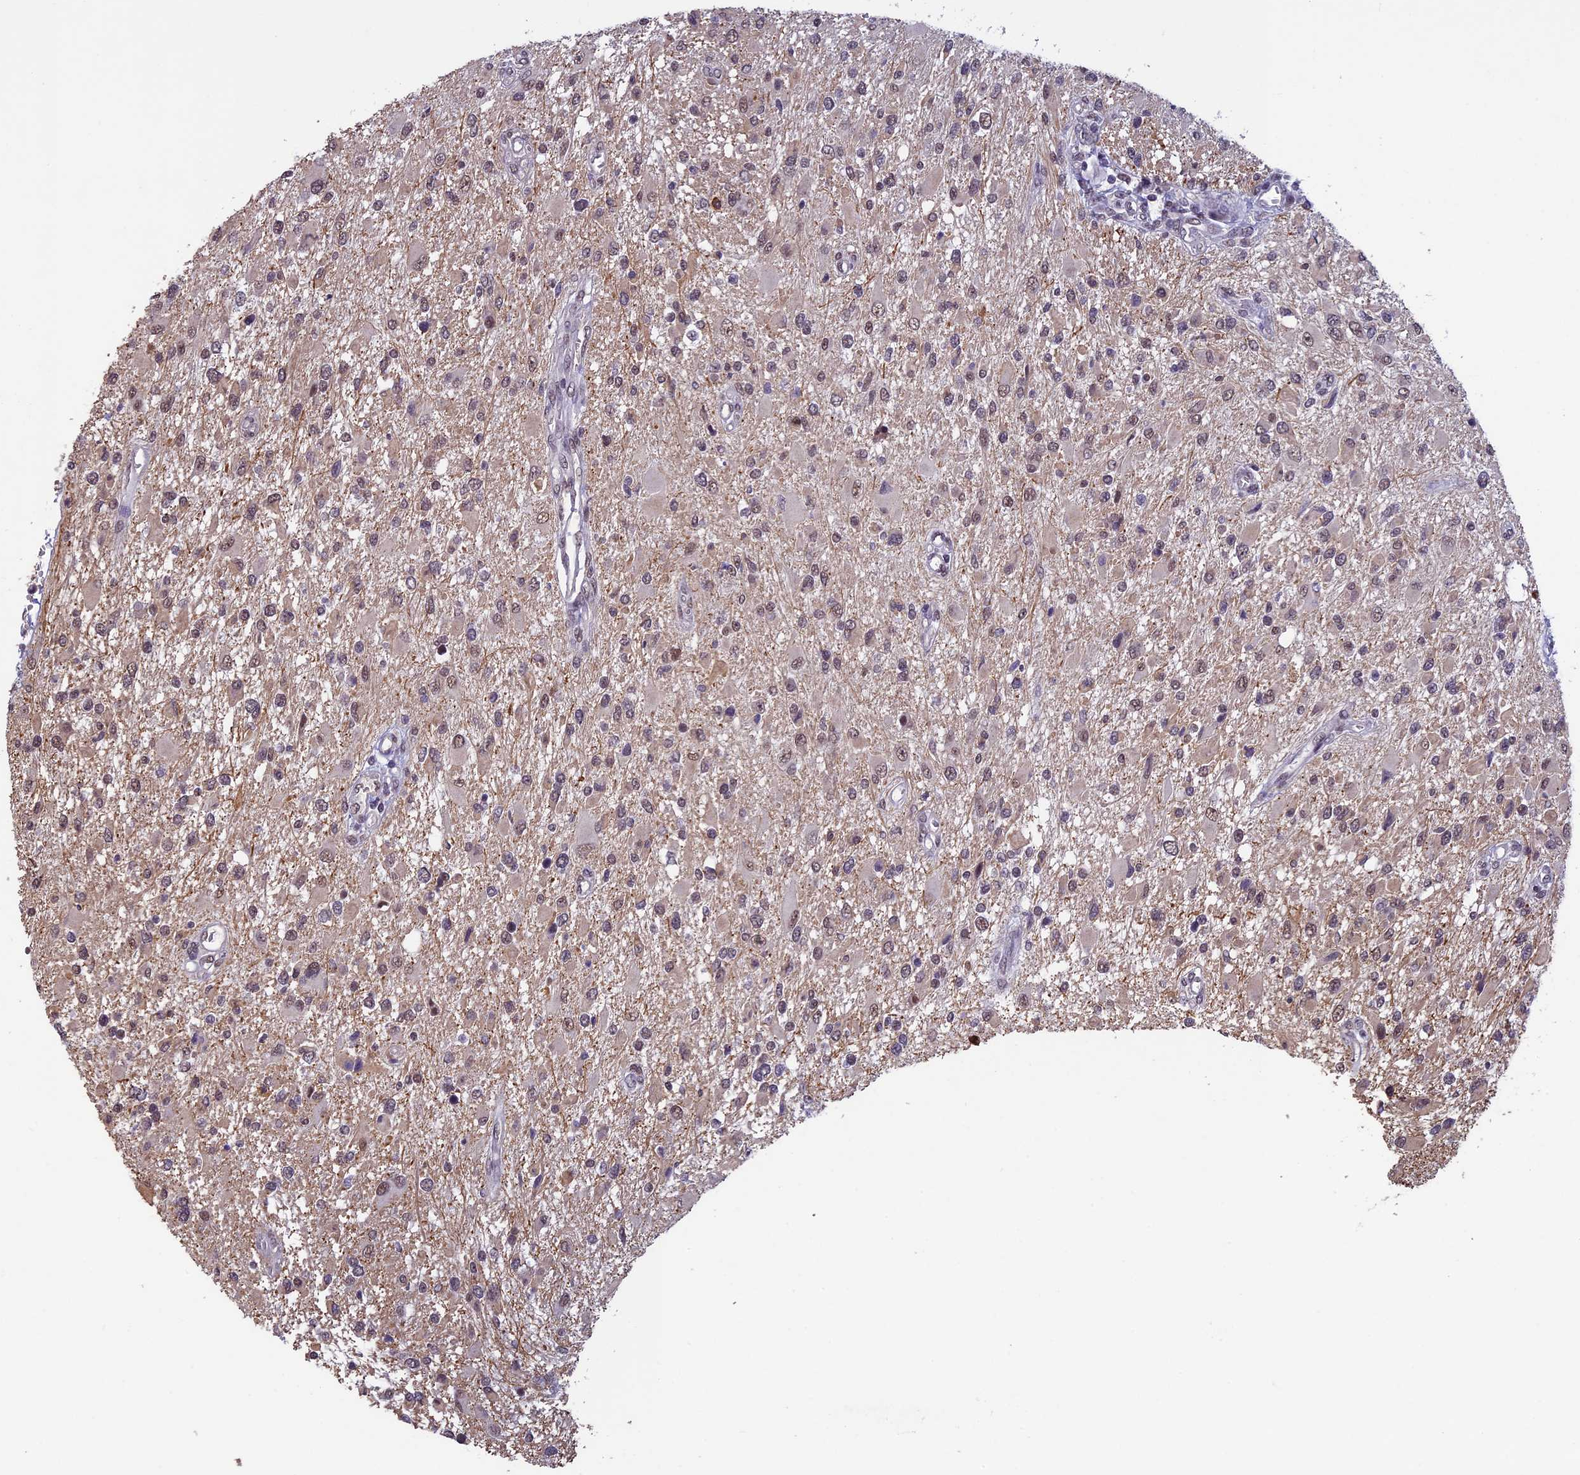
{"staining": {"intensity": "weak", "quantity": ">75%", "location": "nuclear"}, "tissue": "glioma", "cell_type": "Tumor cells", "image_type": "cancer", "snomed": [{"axis": "morphology", "description": "Glioma, malignant, High grade"}, {"axis": "topography", "description": "Brain"}], "caption": "Brown immunohistochemical staining in human glioma displays weak nuclear positivity in about >75% of tumor cells.", "gene": "RNF40", "patient": {"sex": "male", "age": 53}}